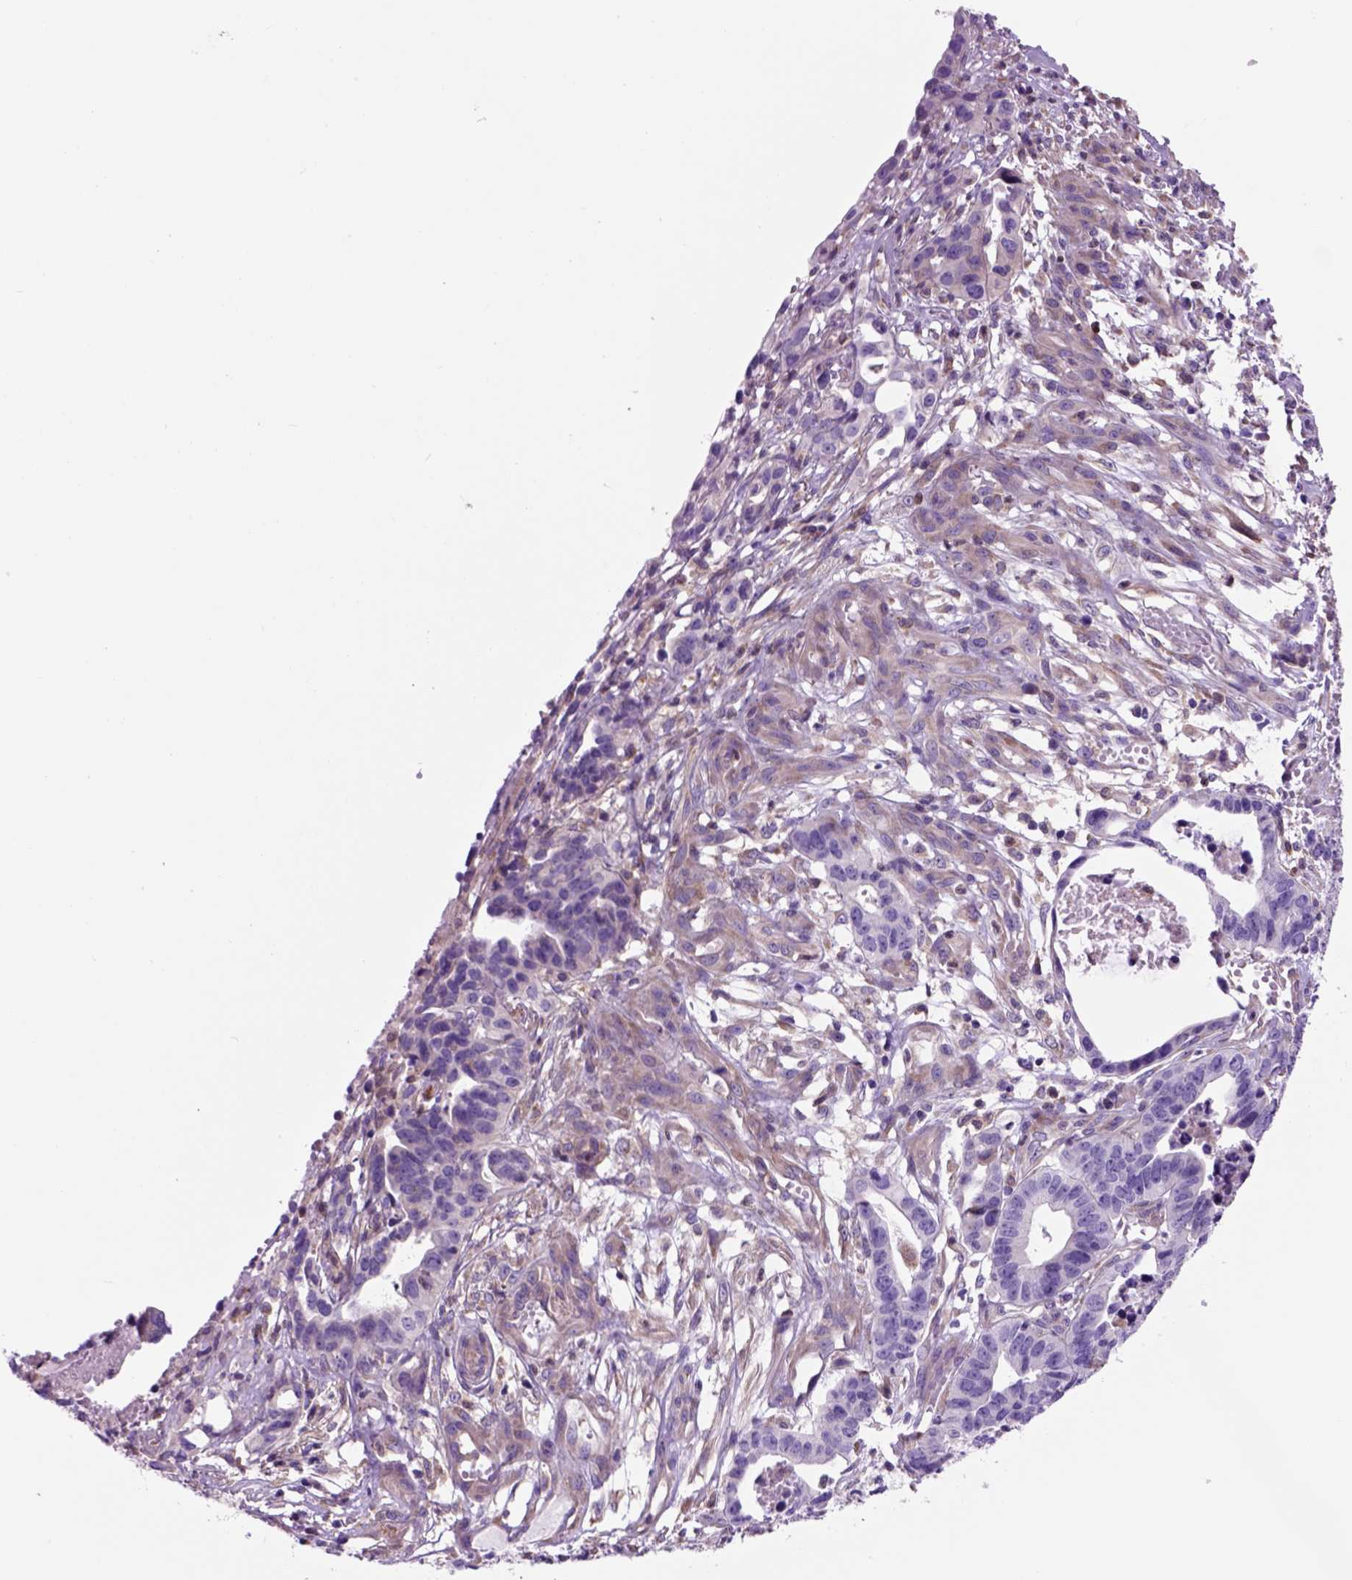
{"staining": {"intensity": "negative", "quantity": "none", "location": "none"}, "tissue": "stomach cancer", "cell_type": "Tumor cells", "image_type": "cancer", "snomed": [{"axis": "morphology", "description": "Adenocarcinoma, NOS"}, {"axis": "topography", "description": "Stomach, upper"}], "caption": "High power microscopy histopathology image of an immunohistochemistry image of stomach cancer (adenocarcinoma), revealing no significant expression in tumor cells.", "gene": "PIAS3", "patient": {"sex": "female", "age": 67}}